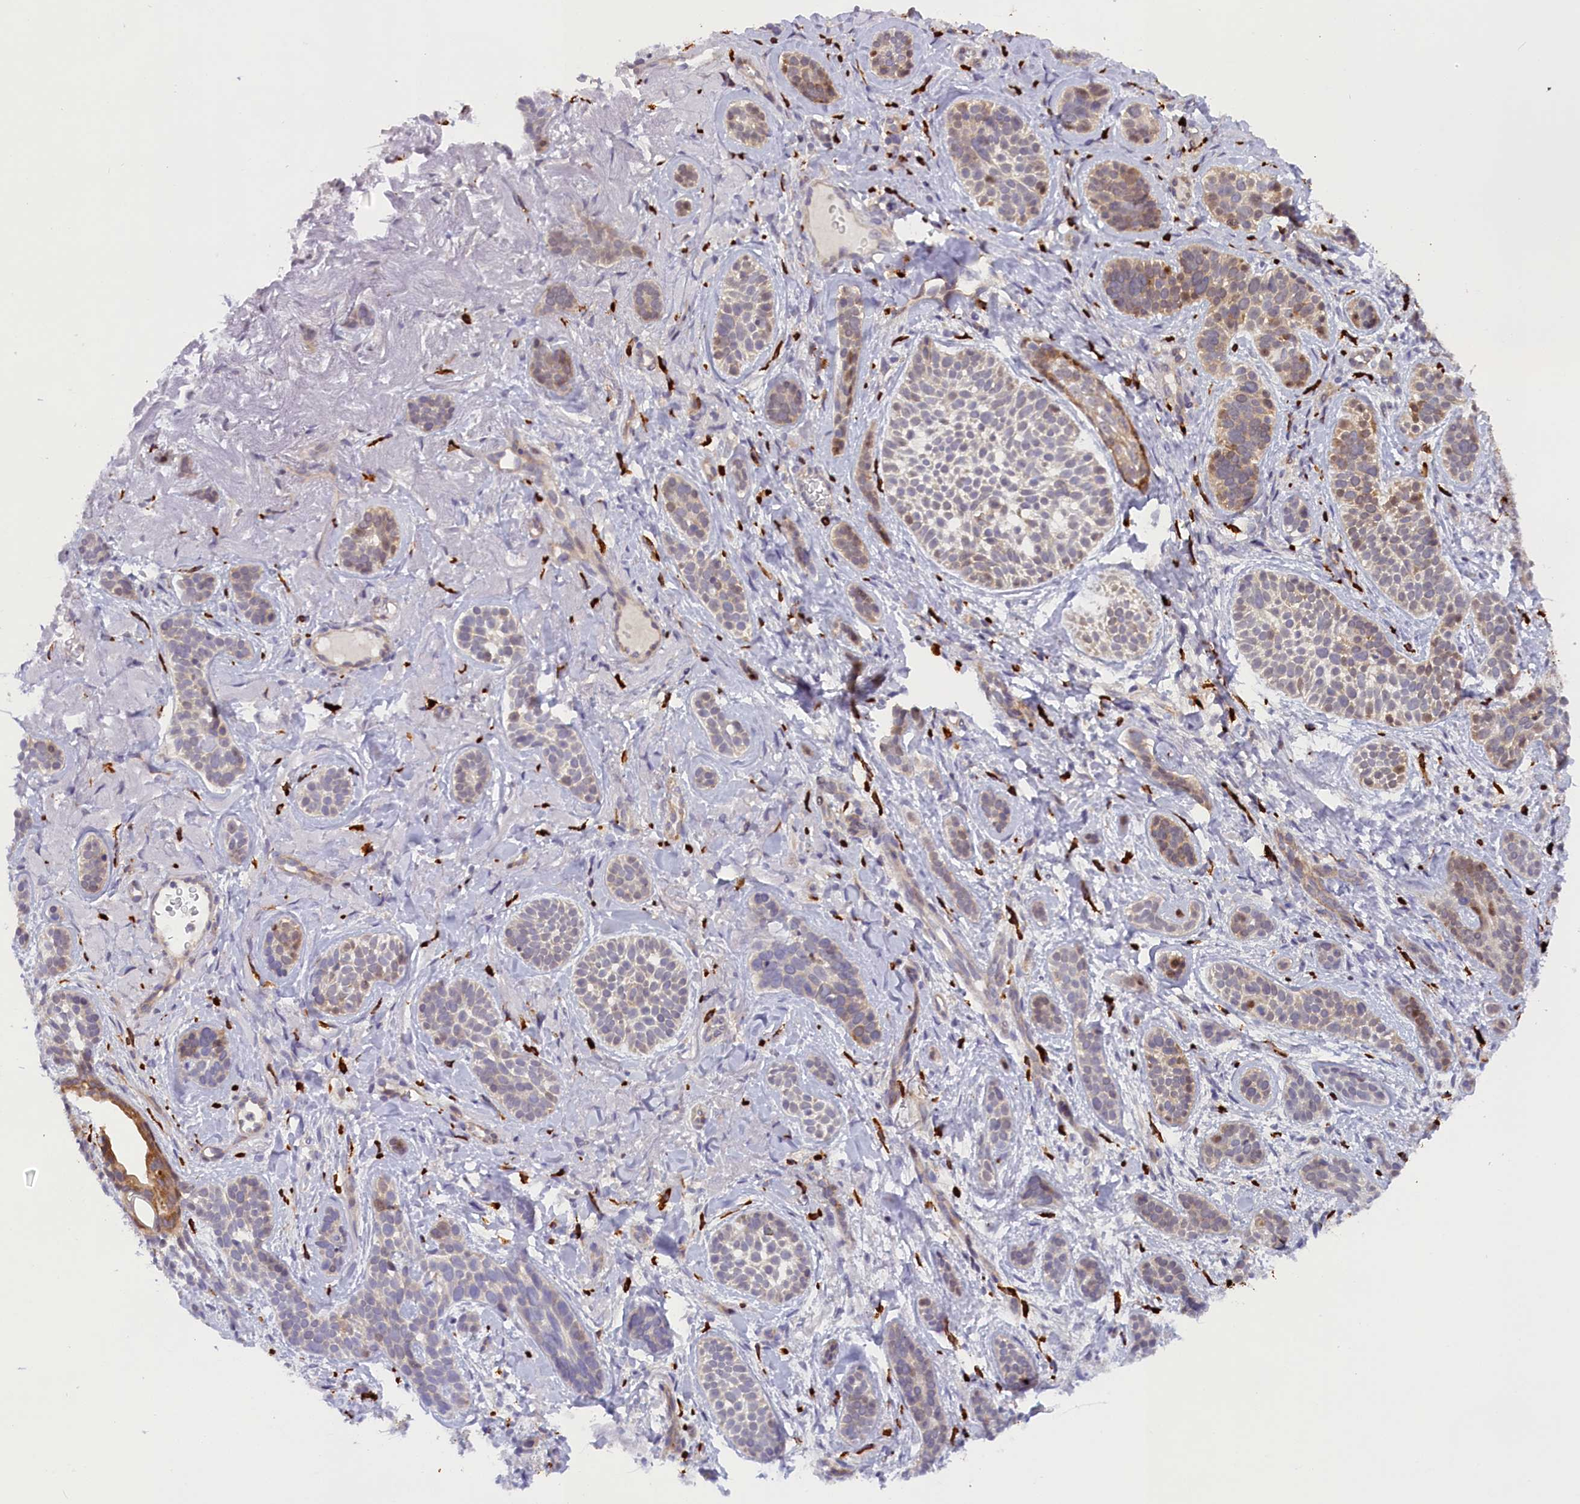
{"staining": {"intensity": "weak", "quantity": ">75%", "location": "cytoplasmic/membranous"}, "tissue": "skin cancer", "cell_type": "Tumor cells", "image_type": "cancer", "snomed": [{"axis": "morphology", "description": "Basal cell carcinoma"}, {"axis": "topography", "description": "Skin"}], "caption": "A brown stain highlights weak cytoplasmic/membranous positivity of a protein in skin basal cell carcinoma tumor cells.", "gene": "CCL23", "patient": {"sex": "male", "age": 71}}